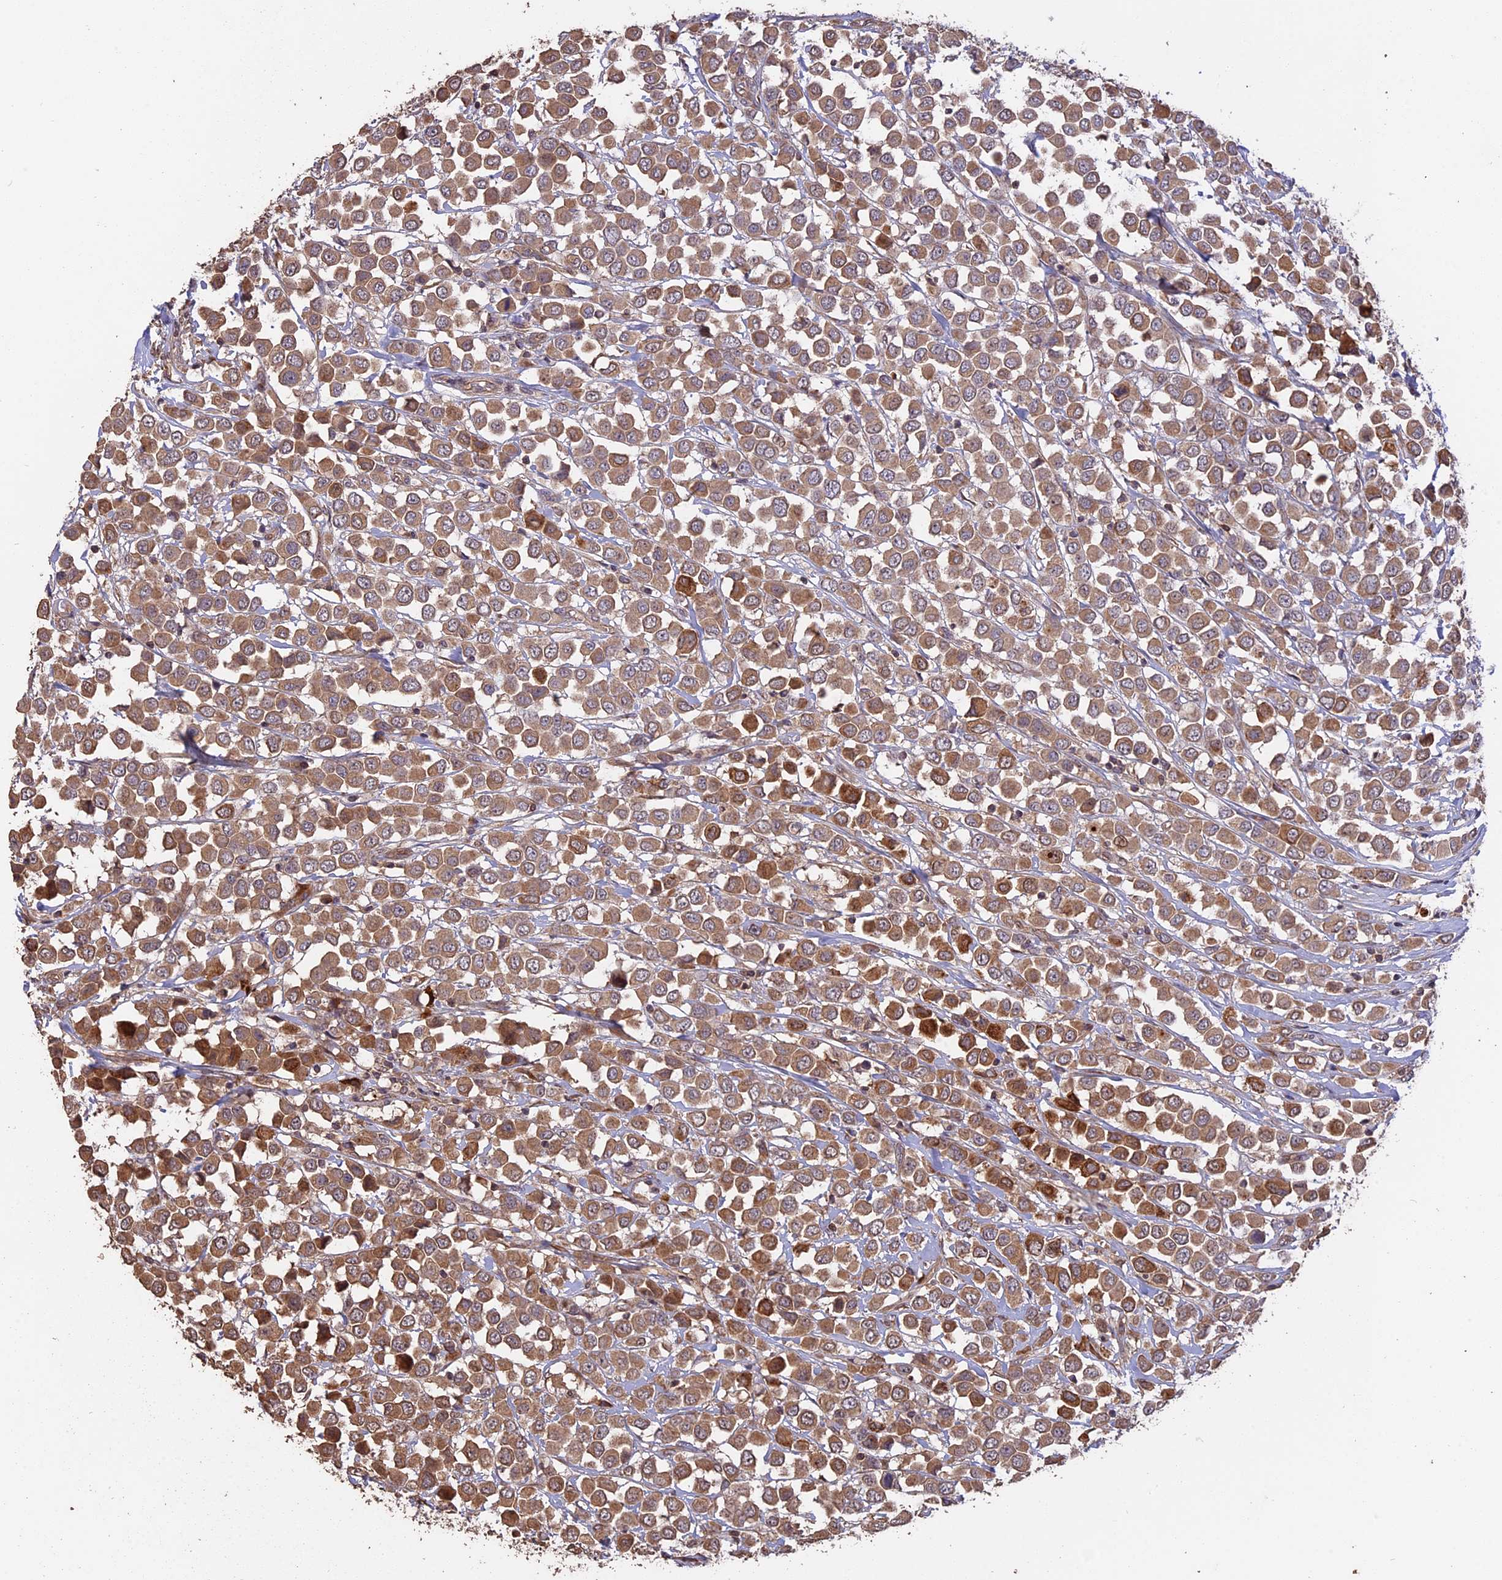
{"staining": {"intensity": "moderate", "quantity": ">75%", "location": "cytoplasmic/membranous"}, "tissue": "breast cancer", "cell_type": "Tumor cells", "image_type": "cancer", "snomed": [{"axis": "morphology", "description": "Duct carcinoma"}, {"axis": "topography", "description": "Breast"}], "caption": "This is a photomicrograph of immunohistochemistry staining of breast cancer (intraductal carcinoma), which shows moderate expression in the cytoplasmic/membranous of tumor cells.", "gene": "RASAL1", "patient": {"sex": "female", "age": 61}}